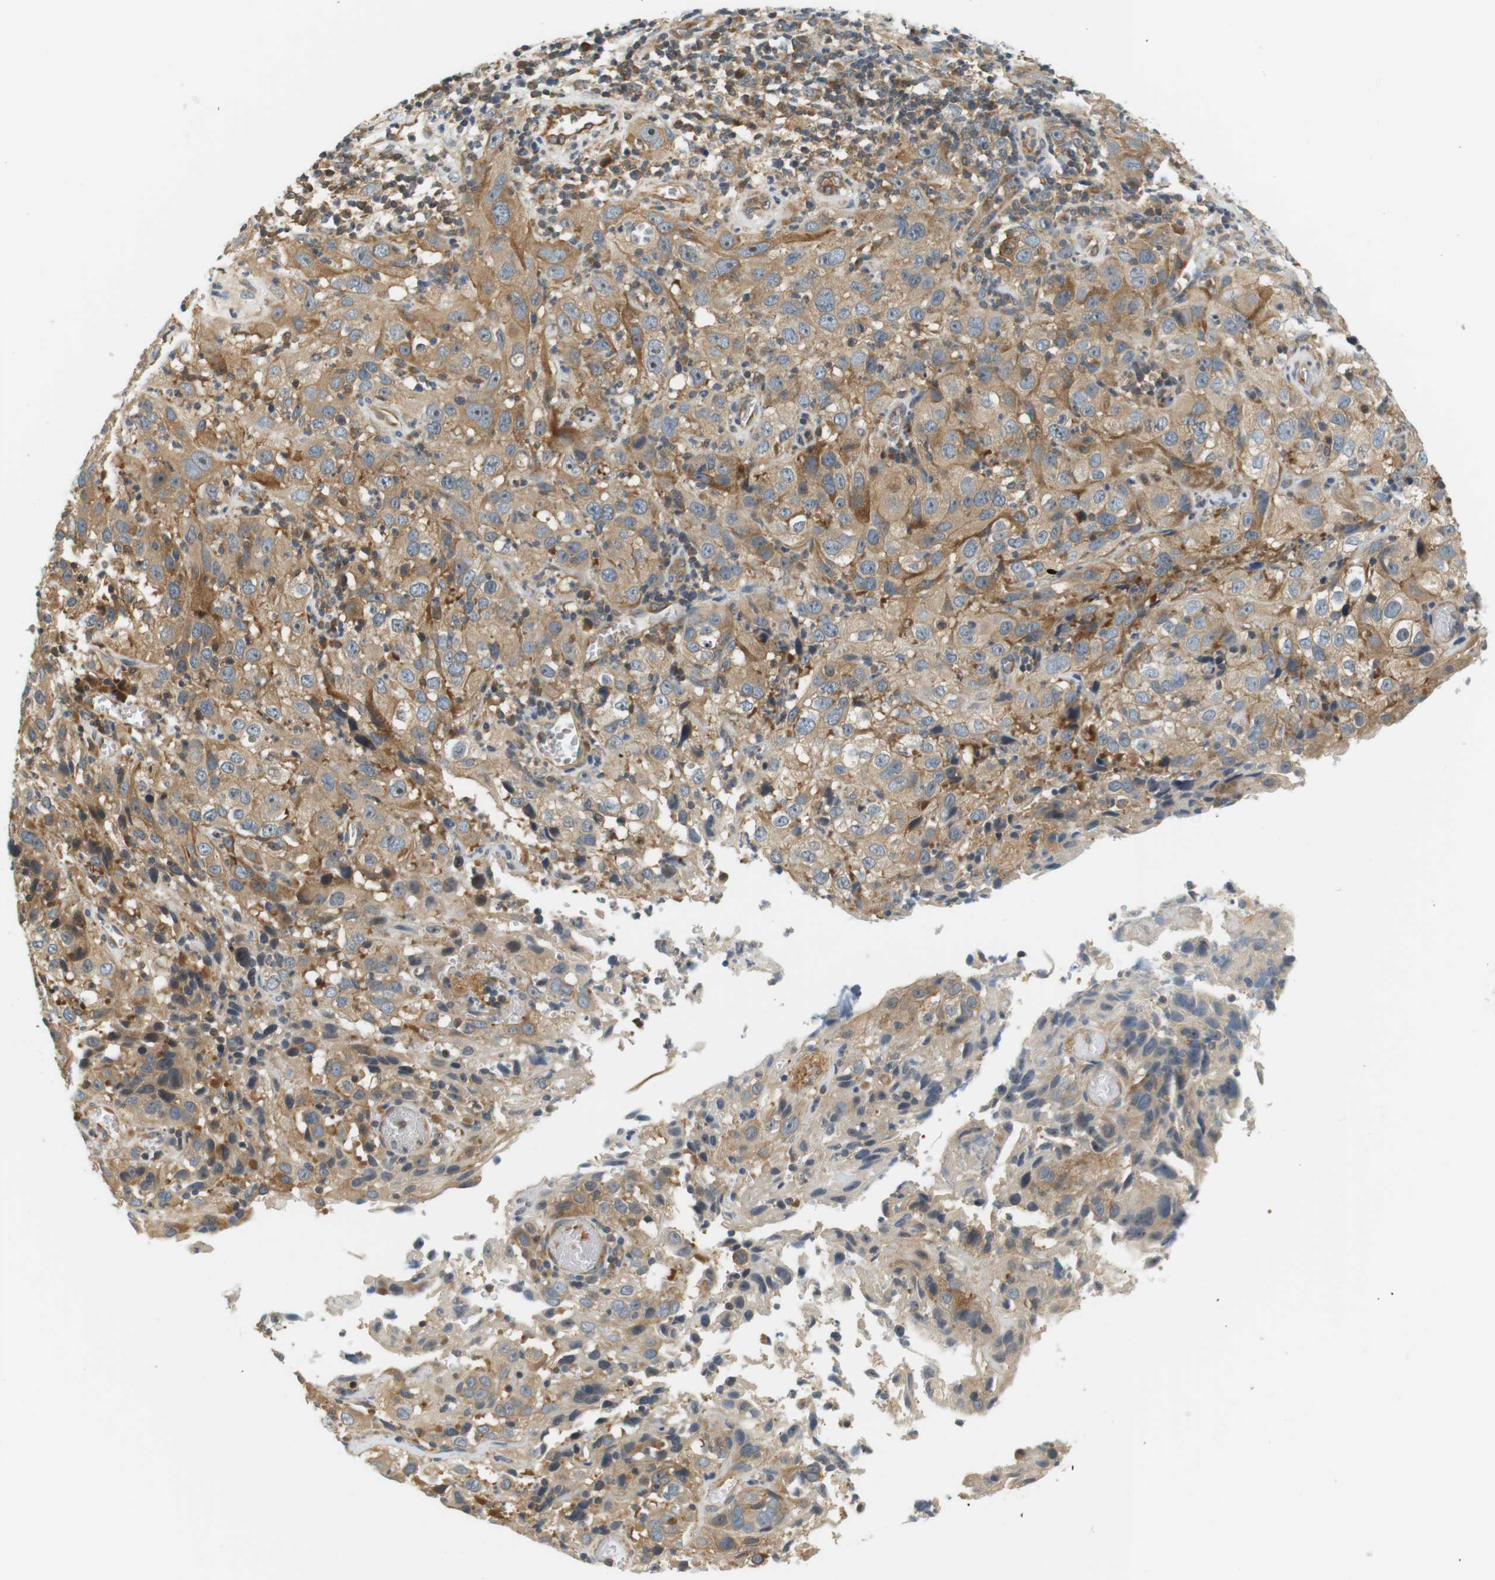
{"staining": {"intensity": "moderate", "quantity": ">75%", "location": "cytoplasmic/membranous"}, "tissue": "cervical cancer", "cell_type": "Tumor cells", "image_type": "cancer", "snomed": [{"axis": "morphology", "description": "Squamous cell carcinoma, NOS"}, {"axis": "topography", "description": "Cervix"}], "caption": "This micrograph reveals IHC staining of squamous cell carcinoma (cervical), with medium moderate cytoplasmic/membranous staining in approximately >75% of tumor cells.", "gene": "SH3GLB1", "patient": {"sex": "female", "age": 32}}